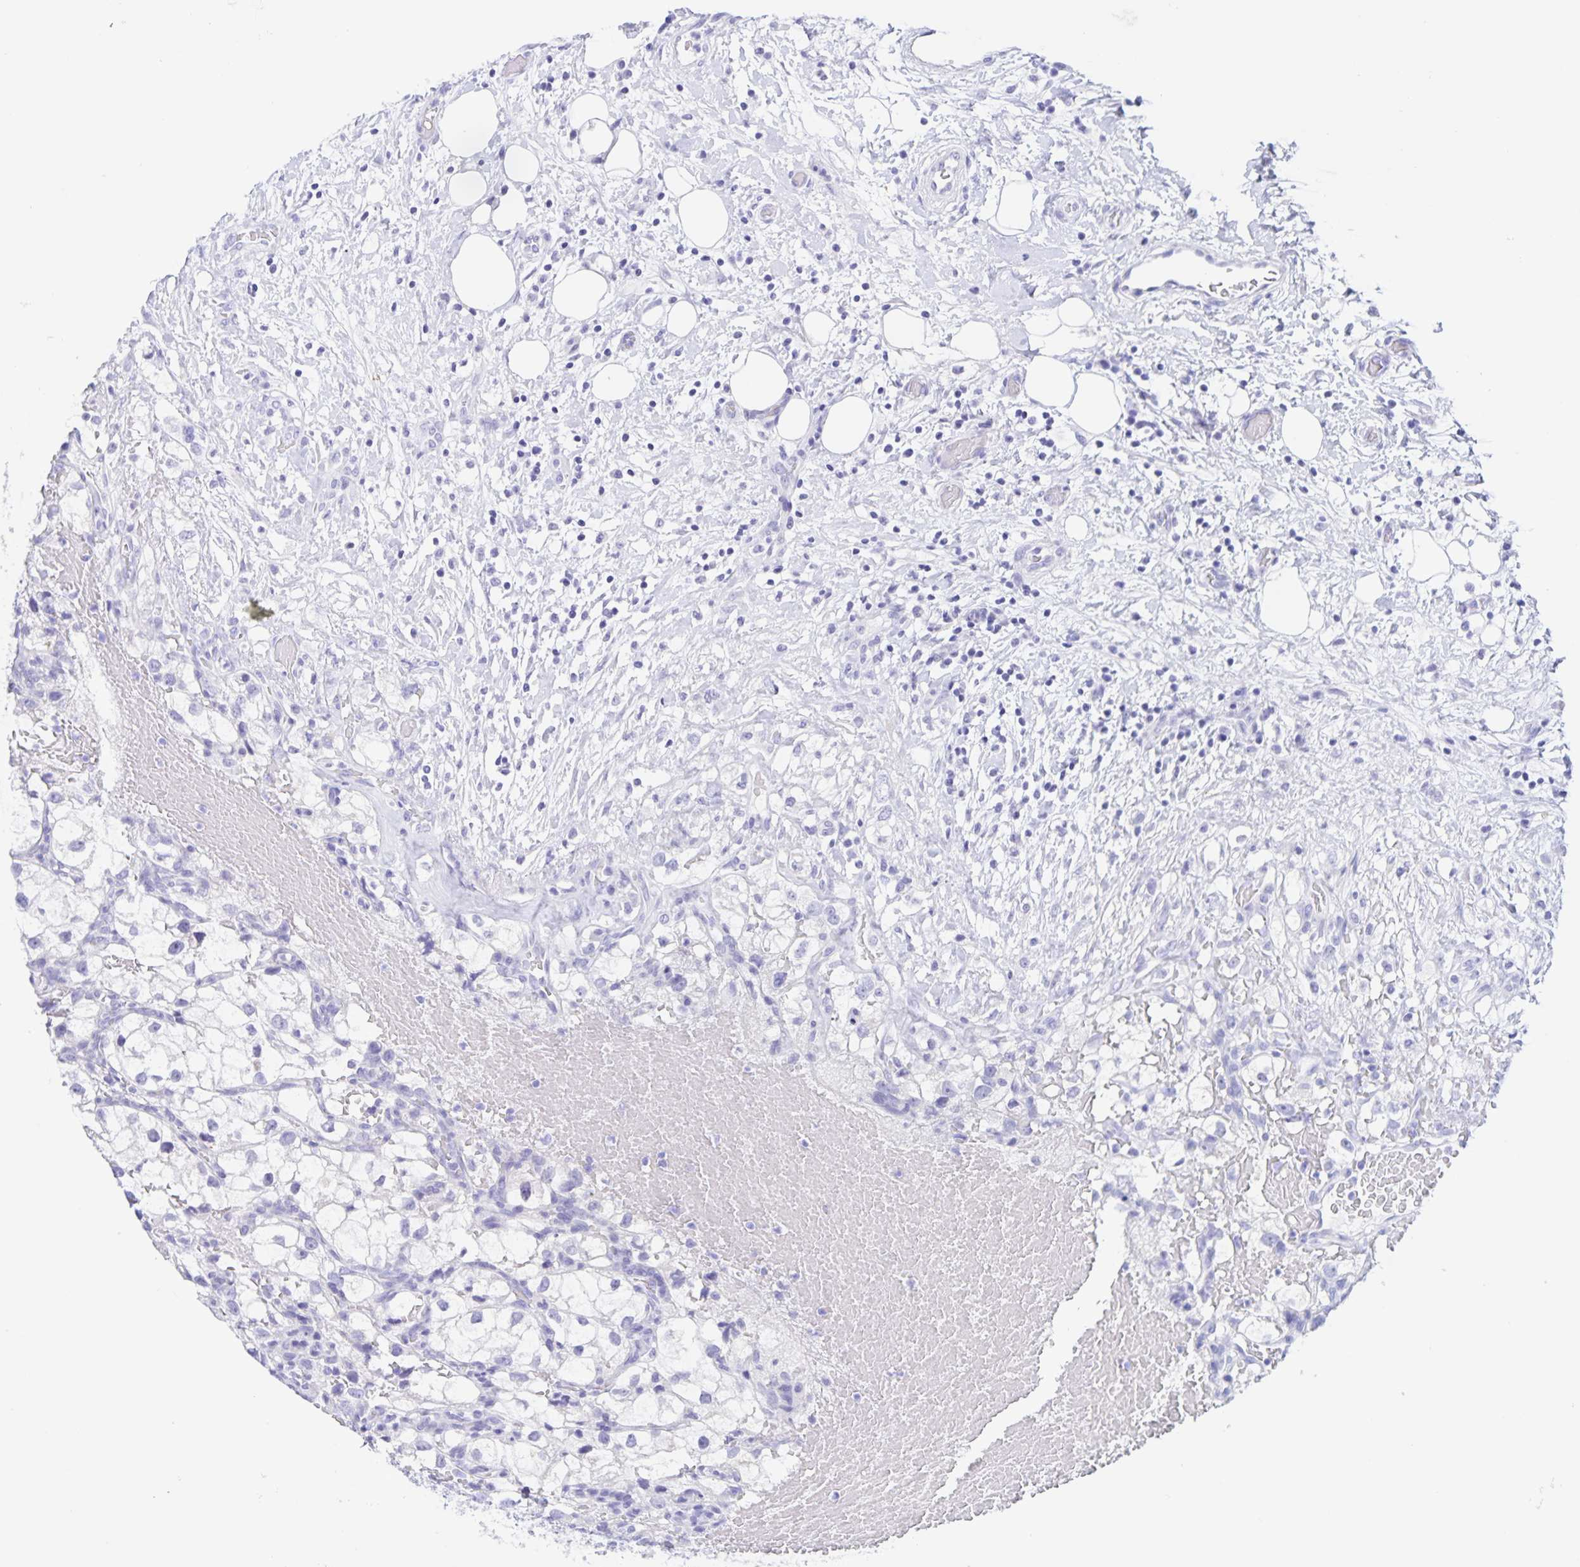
{"staining": {"intensity": "negative", "quantity": "none", "location": "none"}, "tissue": "renal cancer", "cell_type": "Tumor cells", "image_type": "cancer", "snomed": [{"axis": "morphology", "description": "Adenocarcinoma, NOS"}, {"axis": "topography", "description": "Kidney"}], "caption": "Tumor cells show no significant protein expression in renal cancer.", "gene": "TGIF2LX", "patient": {"sex": "male", "age": 59}}